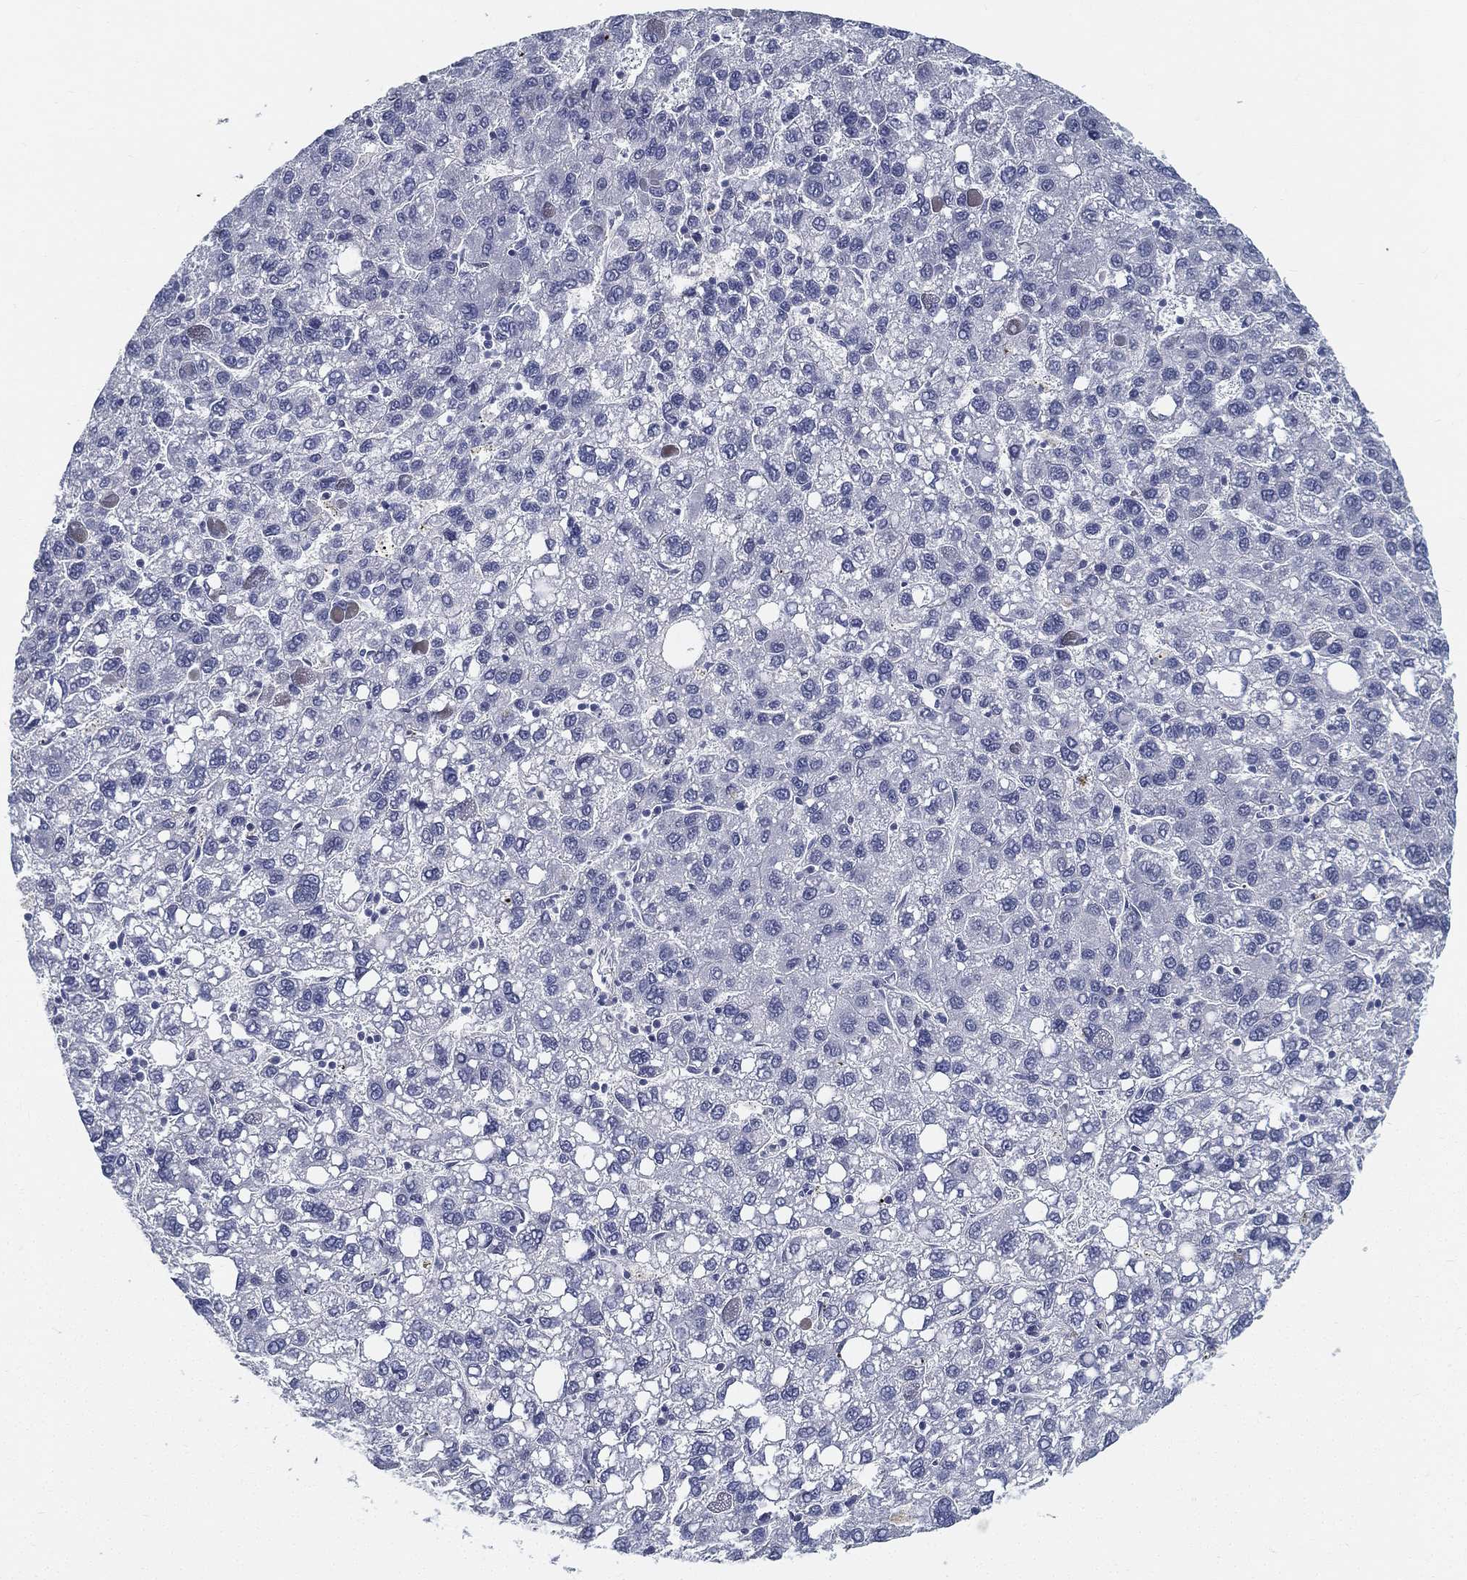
{"staining": {"intensity": "negative", "quantity": "none", "location": "none"}, "tissue": "liver cancer", "cell_type": "Tumor cells", "image_type": "cancer", "snomed": [{"axis": "morphology", "description": "Carcinoma, Hepatocellular, NOS"}, {"axis": "topography", "description": "Liver"}], "caption": "There is no significant expression in tumor cells of liver cancer (hepatocellular carcinoma).", "gene": "SPPL2C", "patient": {"sex": "female", "age": 82}}